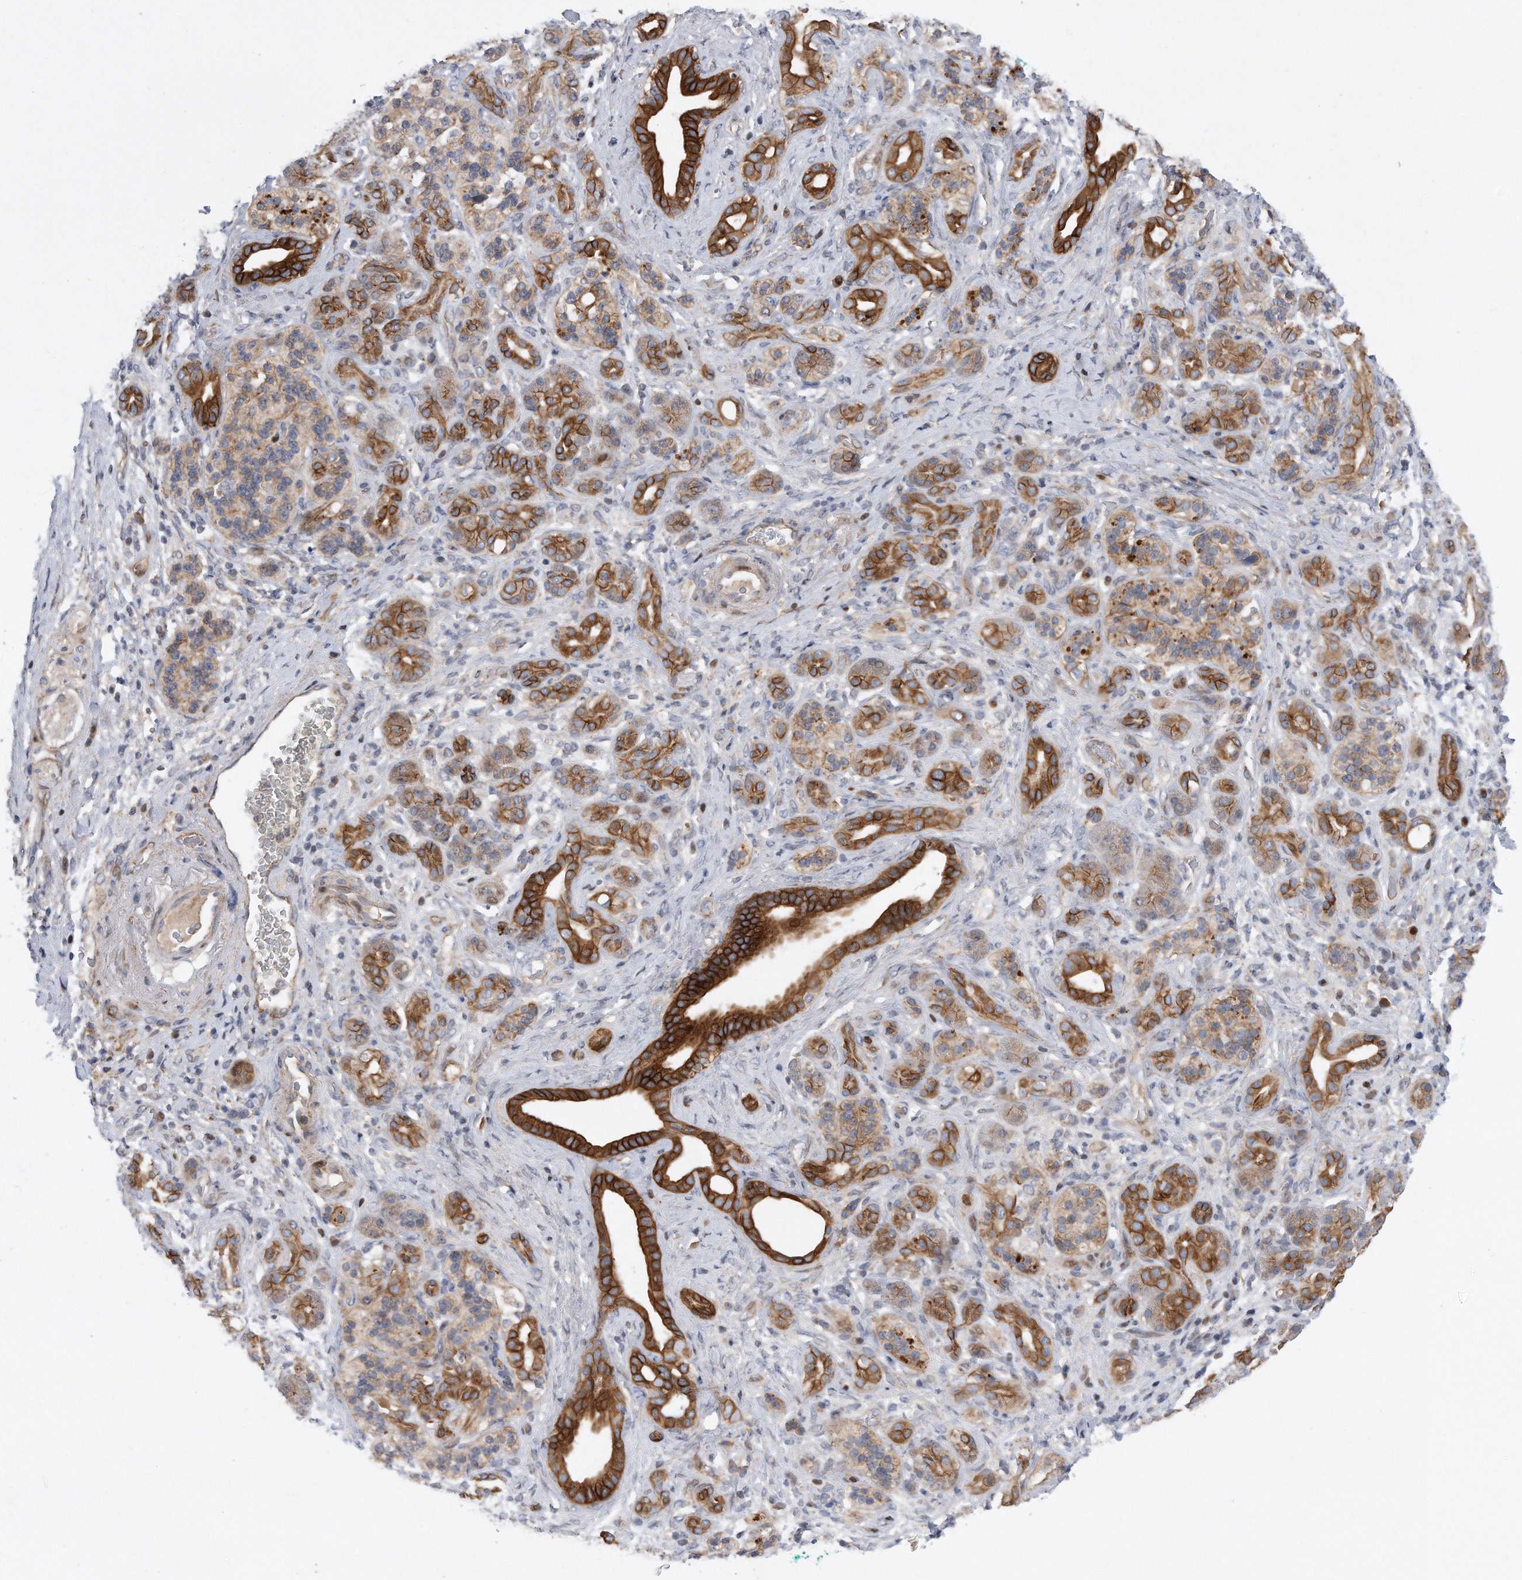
{"staining": {"intensity": "strong", "quantity": "25%-75%", "location": "cytoplasmic/membranous"}, "tissue": "pancreatic cancer", "cell_type": "Tumor cells", "image_type": "cancer", "snomed": [{"axis": "morphology", "description": "Adenocarcinoma, NOS"}, {"axis": "topography", "description": "Pancreas"}], "caption": "Immunohistochemical staining of pancreatic cancer (adenocarcinoma) displays high levels of strong cytoplasmic/membranous staining in about 25%-75% of tumor cells.", "gene": "CDH12", "patient": {"sex": "male", "age": 78}}